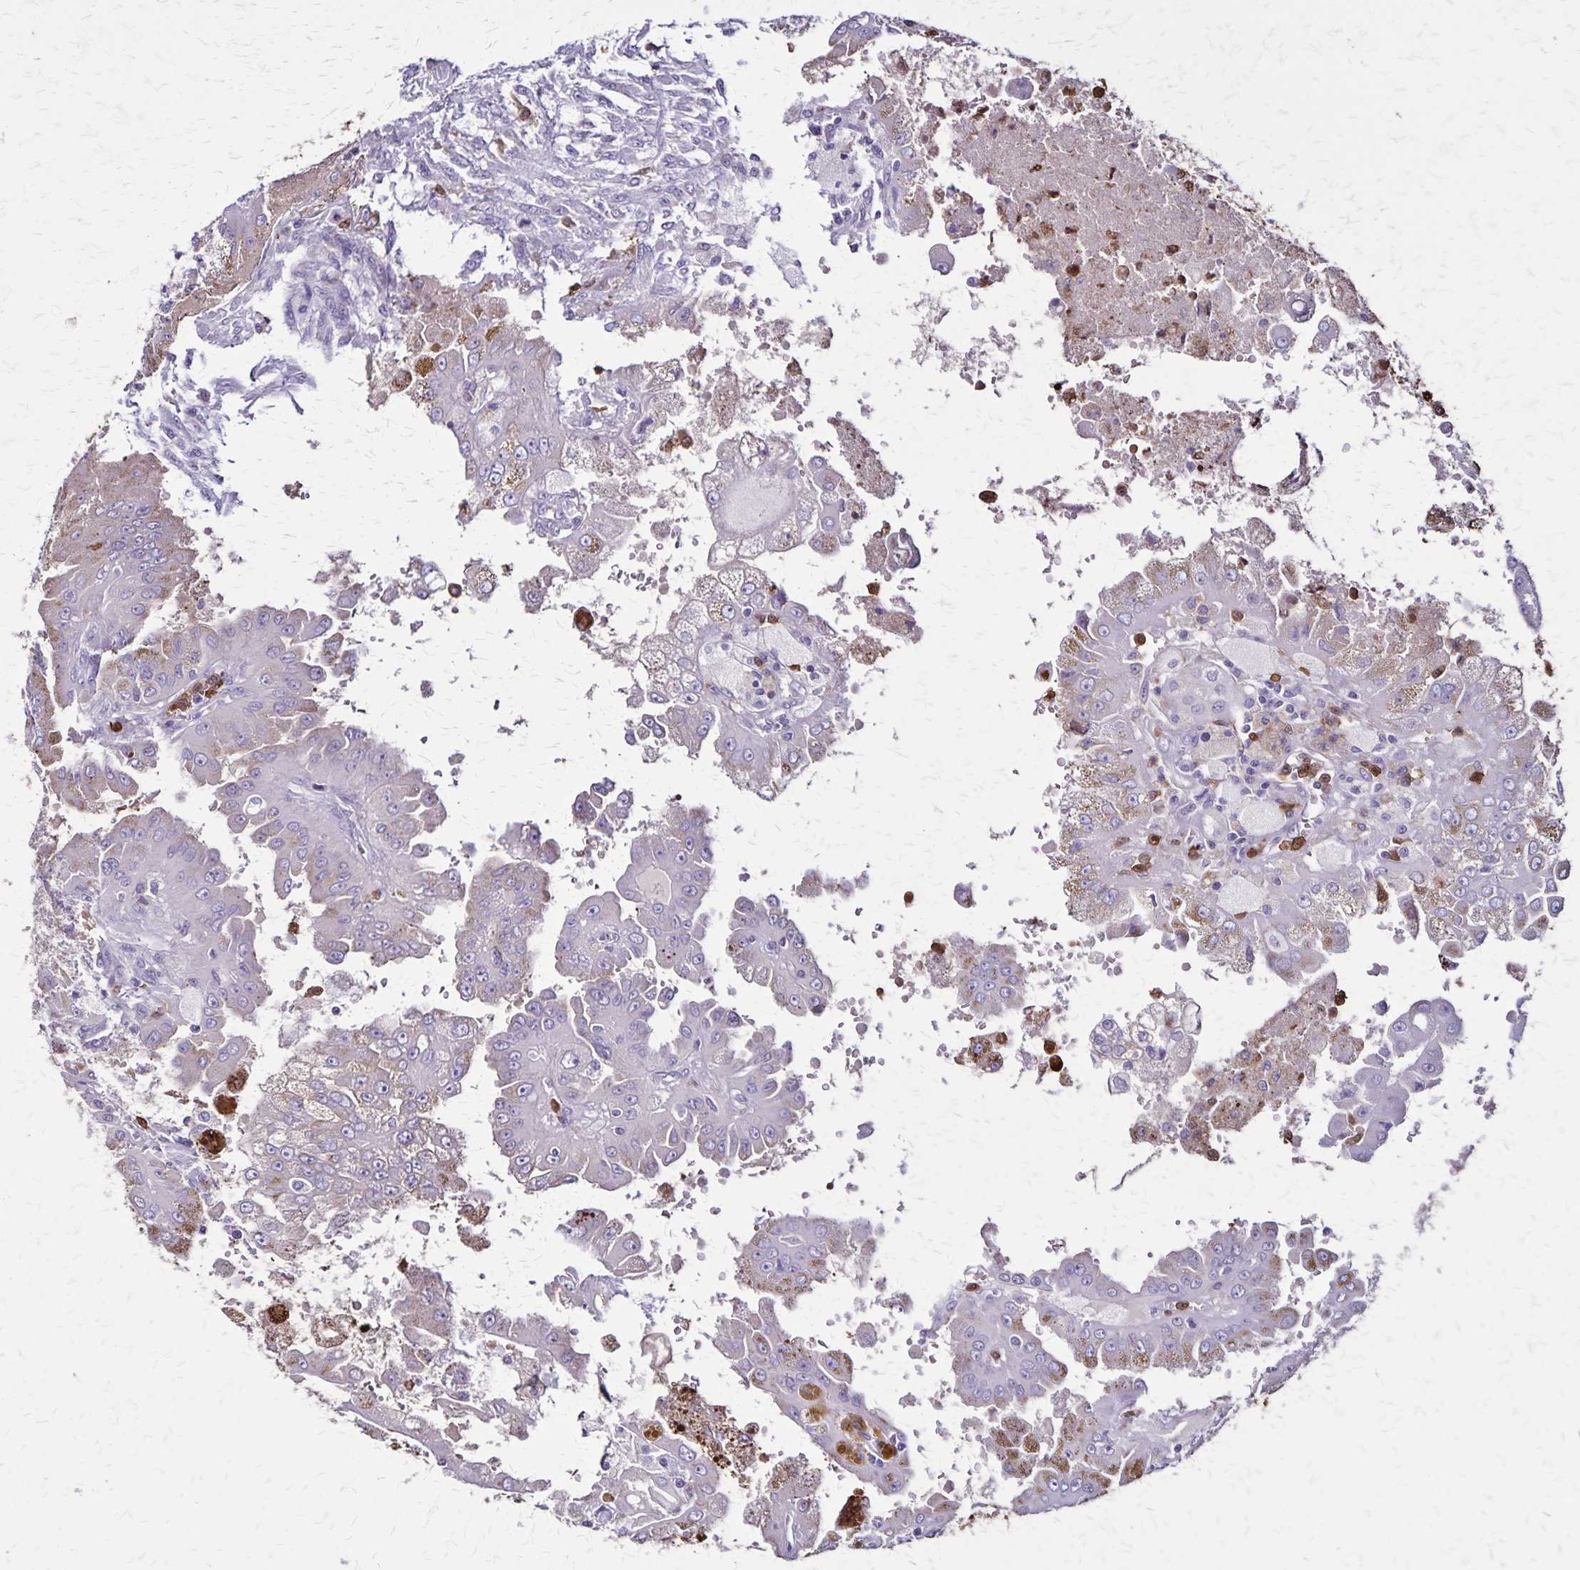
{"staining": {"intensity": "negative", "quantity": "none", "location": "none"}, "tissue": "renal cancer", "cell_type": "Tumor cells", "image_type": "cancer", "snomed": [{"axis": "morphology", "description": "Adenocarcinoma, NOS"}, {"axis": "topography", "description": "Kidney"}], "caption": "An IHC photomicrograph of renal adenocarcinoma is shown. There is no staining in tumor cells of renal adenocarcinoma.", "gene": "ULBP3", "patient": {"sex": "male", "age": 58}}